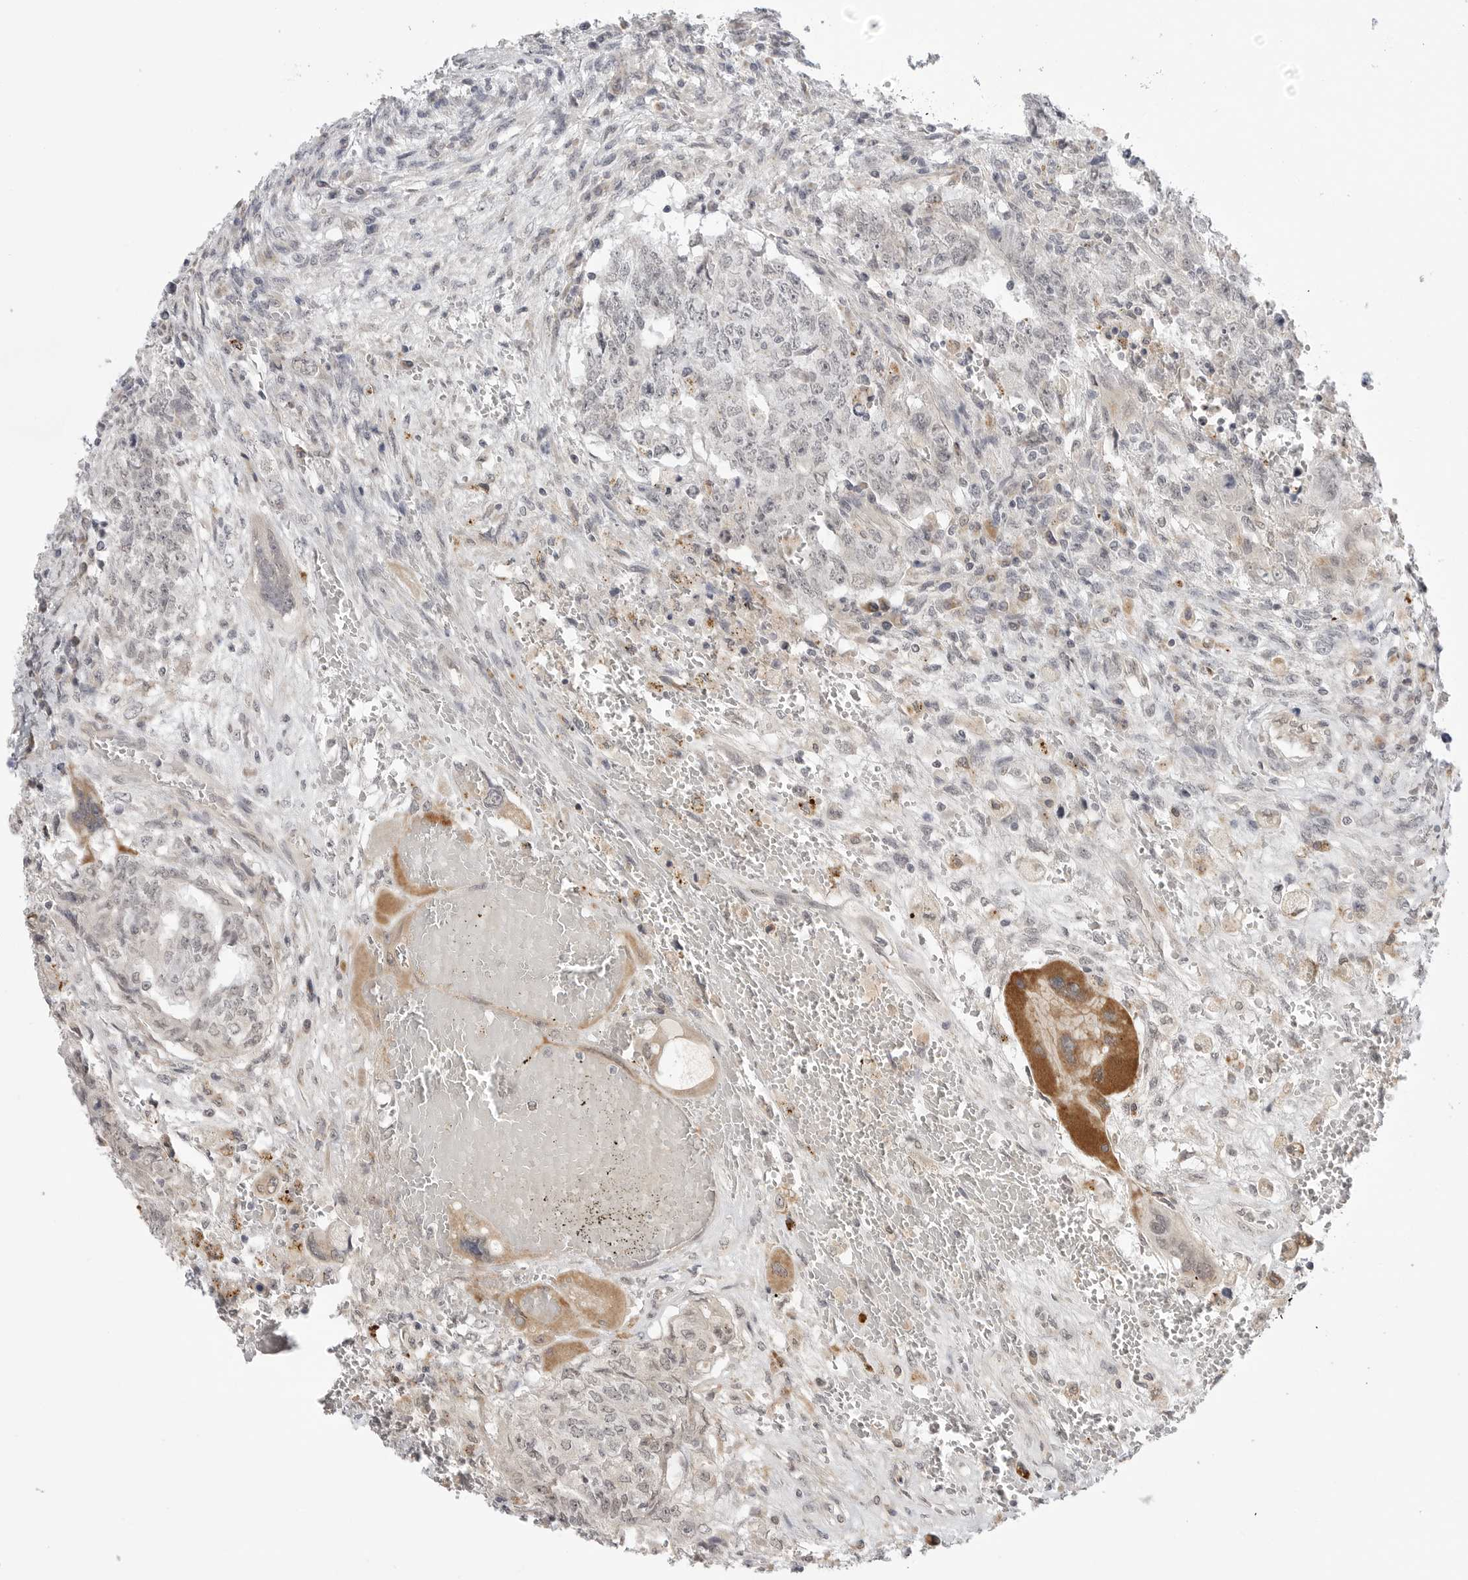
{"staining": {"intensity": "negative", "quantity": "none", "location": "none"}, "tissue": "testis cancer", "cell_type": "Tumor cells", "image_type": "cancer", "snomed": [{"axis": "morphology", "description": "Carcinoma, Embryonal, NOS"}, {"axis": "topography", "description": "Testis"}], "caption": "This photomicrograph is of testis cancer (embryonal carcinoma) stained with immunohistochemistry to label a protein in brown with the nuclei are counter-stained blue. There is no expression in tumor cells. (IHC, brightfield microscopy, high magnification).", "gene": "KALRN", "patient": {"sex": "male", "age": 26}}